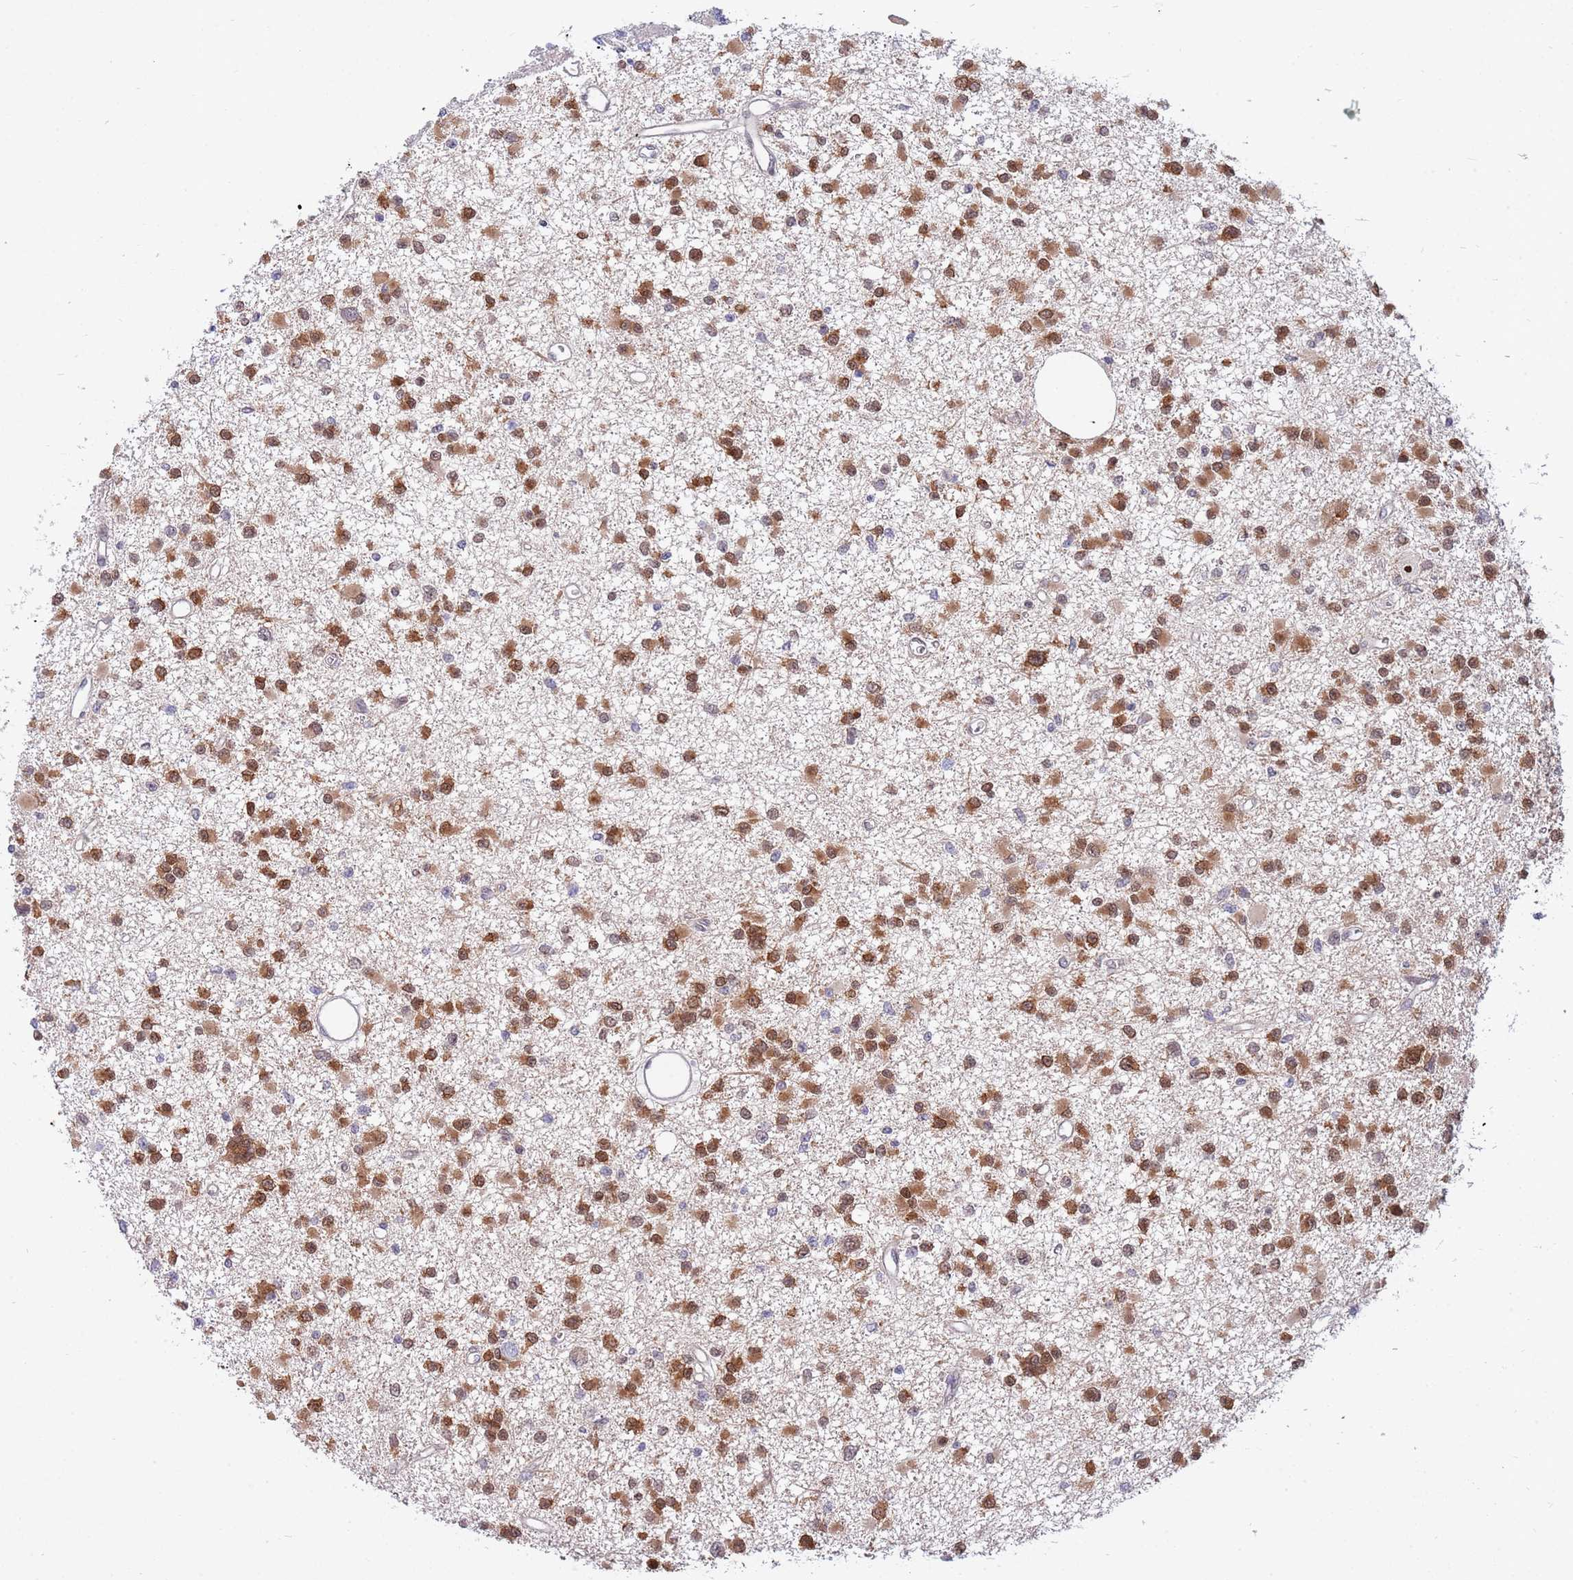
{"staining": {"intensity": "strong", "quantity": ">75%", "location": "cytoplasmic/membranous,nuclear"}, "tissue": "glioma", "cell_type": "Tumor cells", "image_type": "cancer", "snomed": [{"axis": "morphology", "description": "Glioma, malignant, Low grade"}, {"axis": "topography", "description": "Brain"}], "caption": "Glioma stained for a protein (brown) shows strong cytoplasmic/membranous and nuclear positive staining in approximately >75% of tumor cells.", "gene": "NLRP6", "patient": {"sex": "female", "age": 22}}